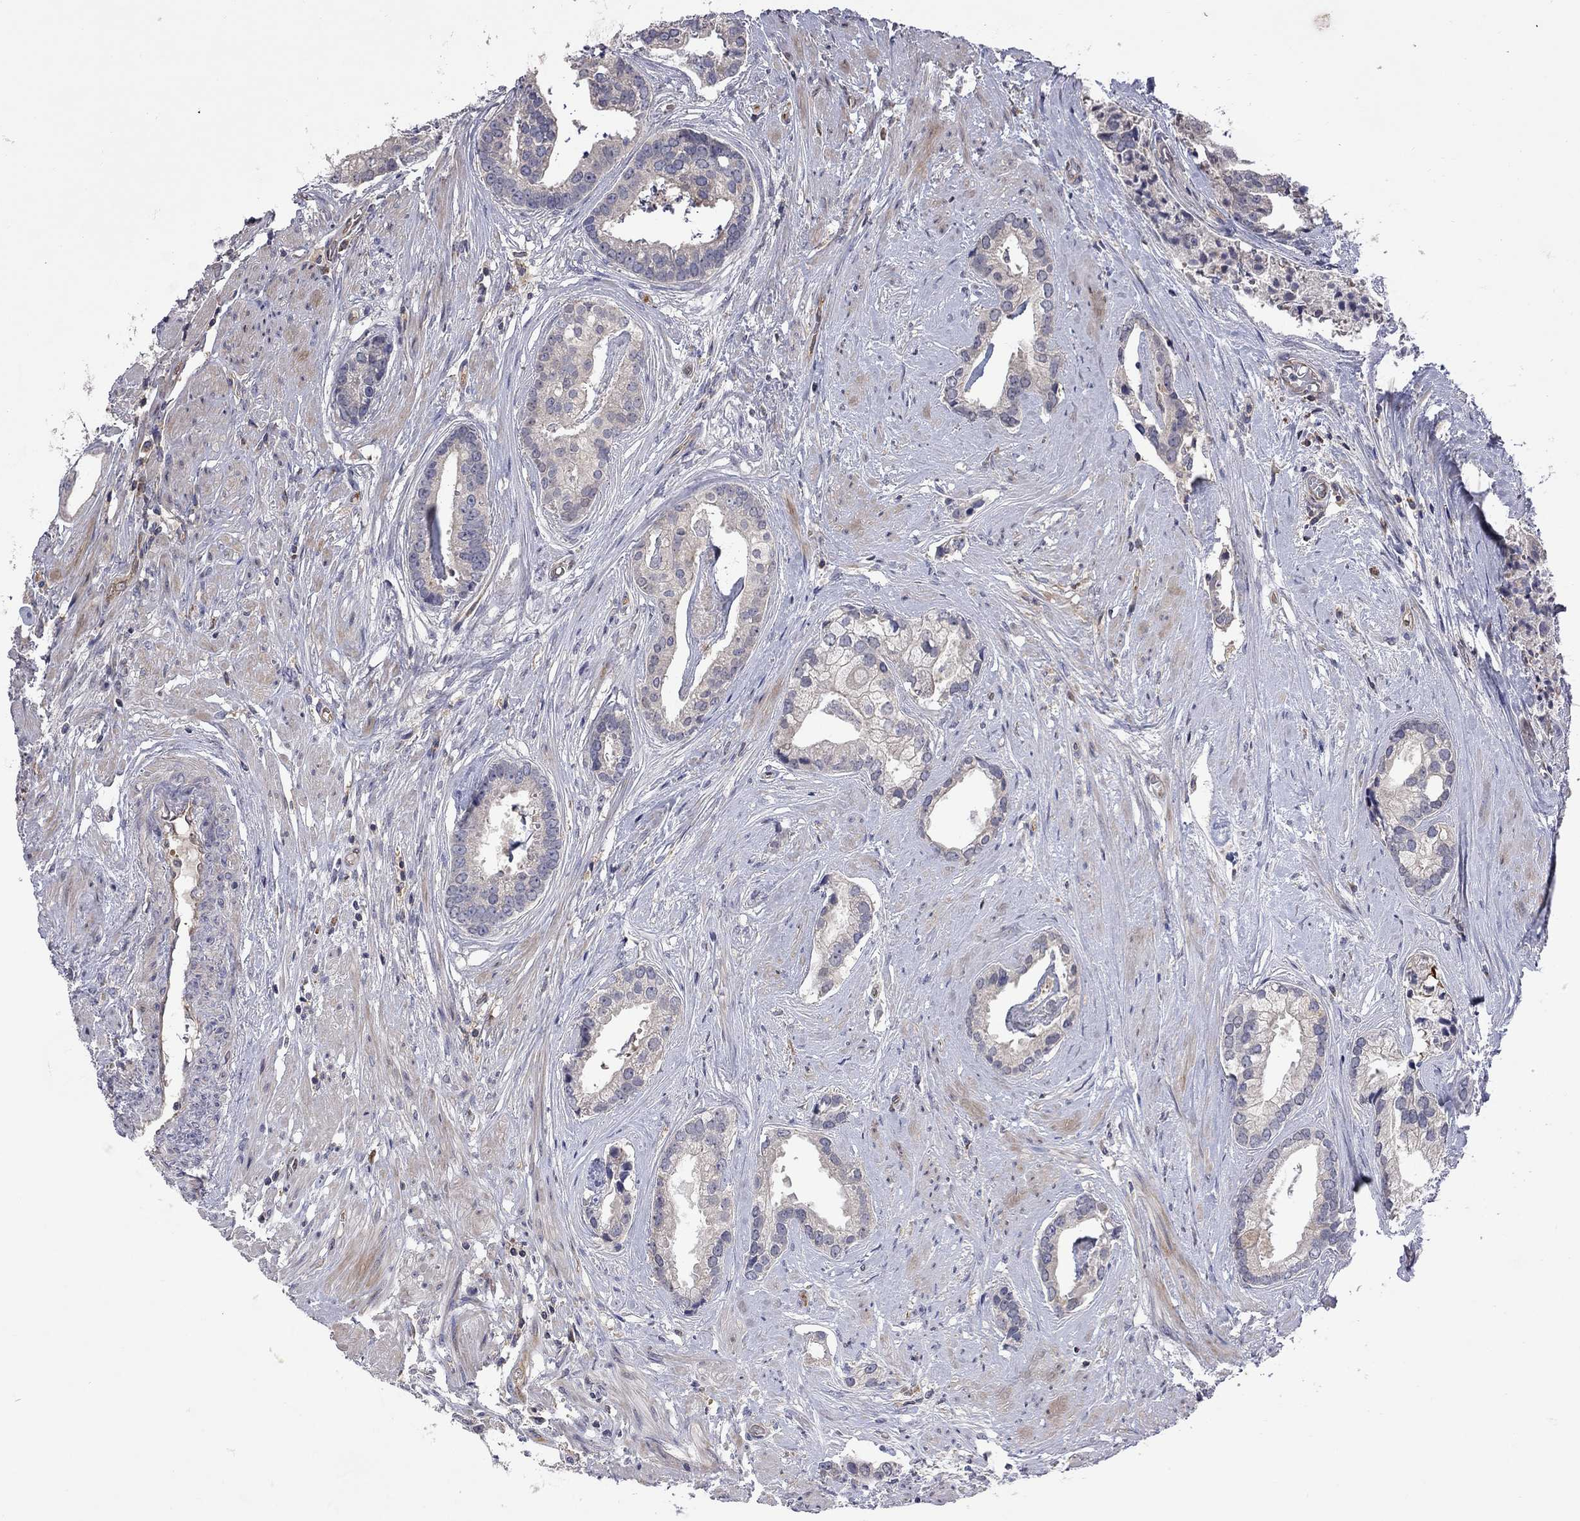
{"staining": {"intensity": "negative", "quantity": "none", "location": "none"}, "tissue": "prostate cancer", "cell_type": "Tumor cells", "image_type": "cancer", "snomed": [{"axis": "morphology", "description": "Adenocarcinoma, NOS"}, {"axis": "topography", "description": "Prostate and seminal vesicle, NOS"}, {"axis": "topography", "description": "Prostate"}], "caption": "There is no significant positivity in tumor cells of adenocarcinoma (prostate). (Stains: DAB immunohistochemistry with hematoxylin counter stain, Microscopy: brightfield microscopy at high magnification).", "gene": "ABI3", "patient": {"sex": "male", "age": 44}}